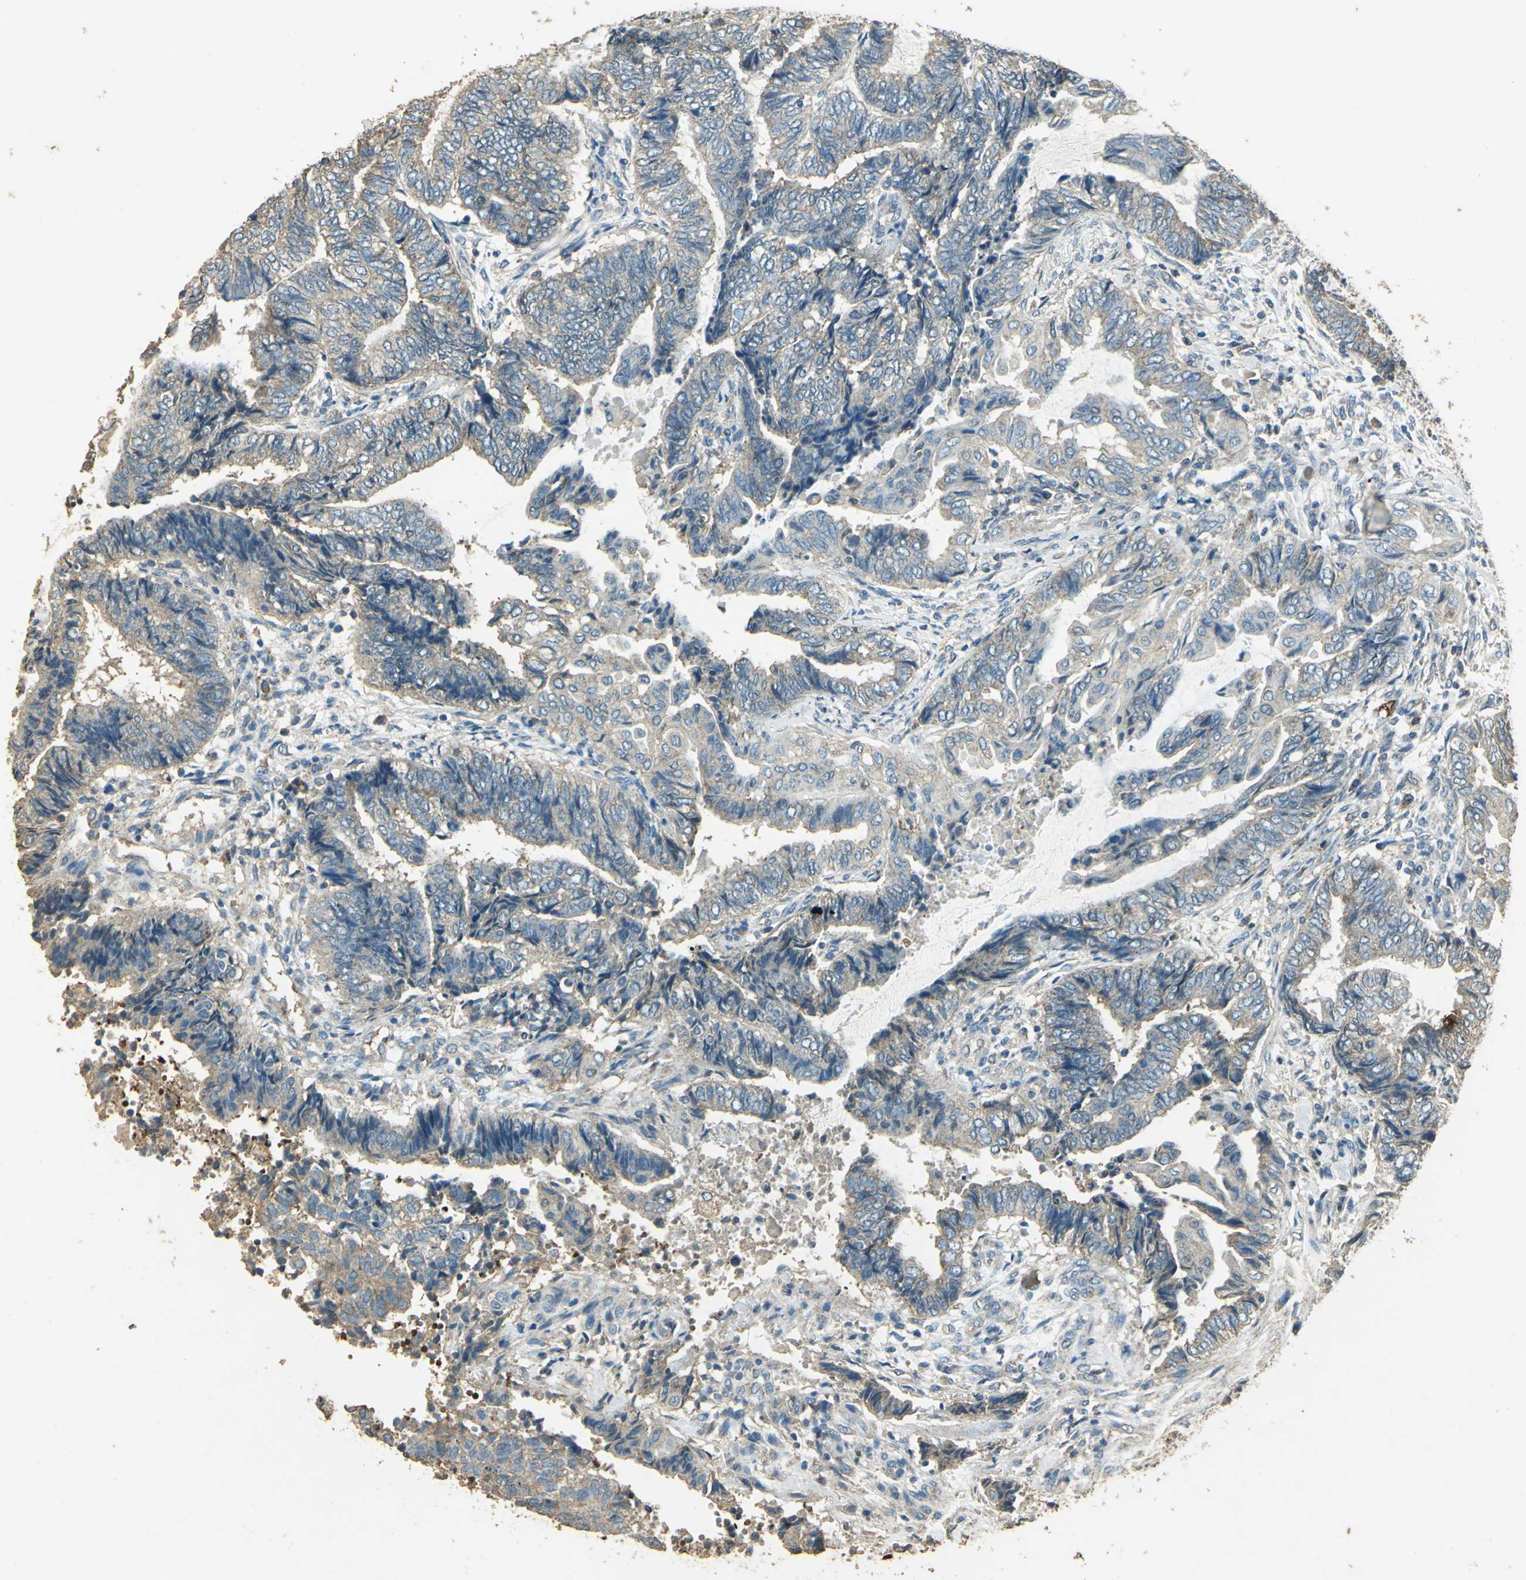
{"staining": {"intensity": "weak", "quantity": ">75%", "location": "cytoplasmic/membranous"}, "tissue": "endometrial cancer", "cell_type": "Tumor cells", "image_type": "cancer", "snomed": [{"axis": "morphology", "description": "Adenocarcinoma, NOS"}, {"axis": "topography", "description": "Uterus"}, {"axis": "topography", "description": "Endometrium"}], "caption": "Endometrial cancer was stained to show a protein in brown. There is low levels of weak cytoplasmic/membranous expression in about >75% of tumor cells.", "gene": "TRAPPC2", "patient": {"sex": "female", "age": 70}}